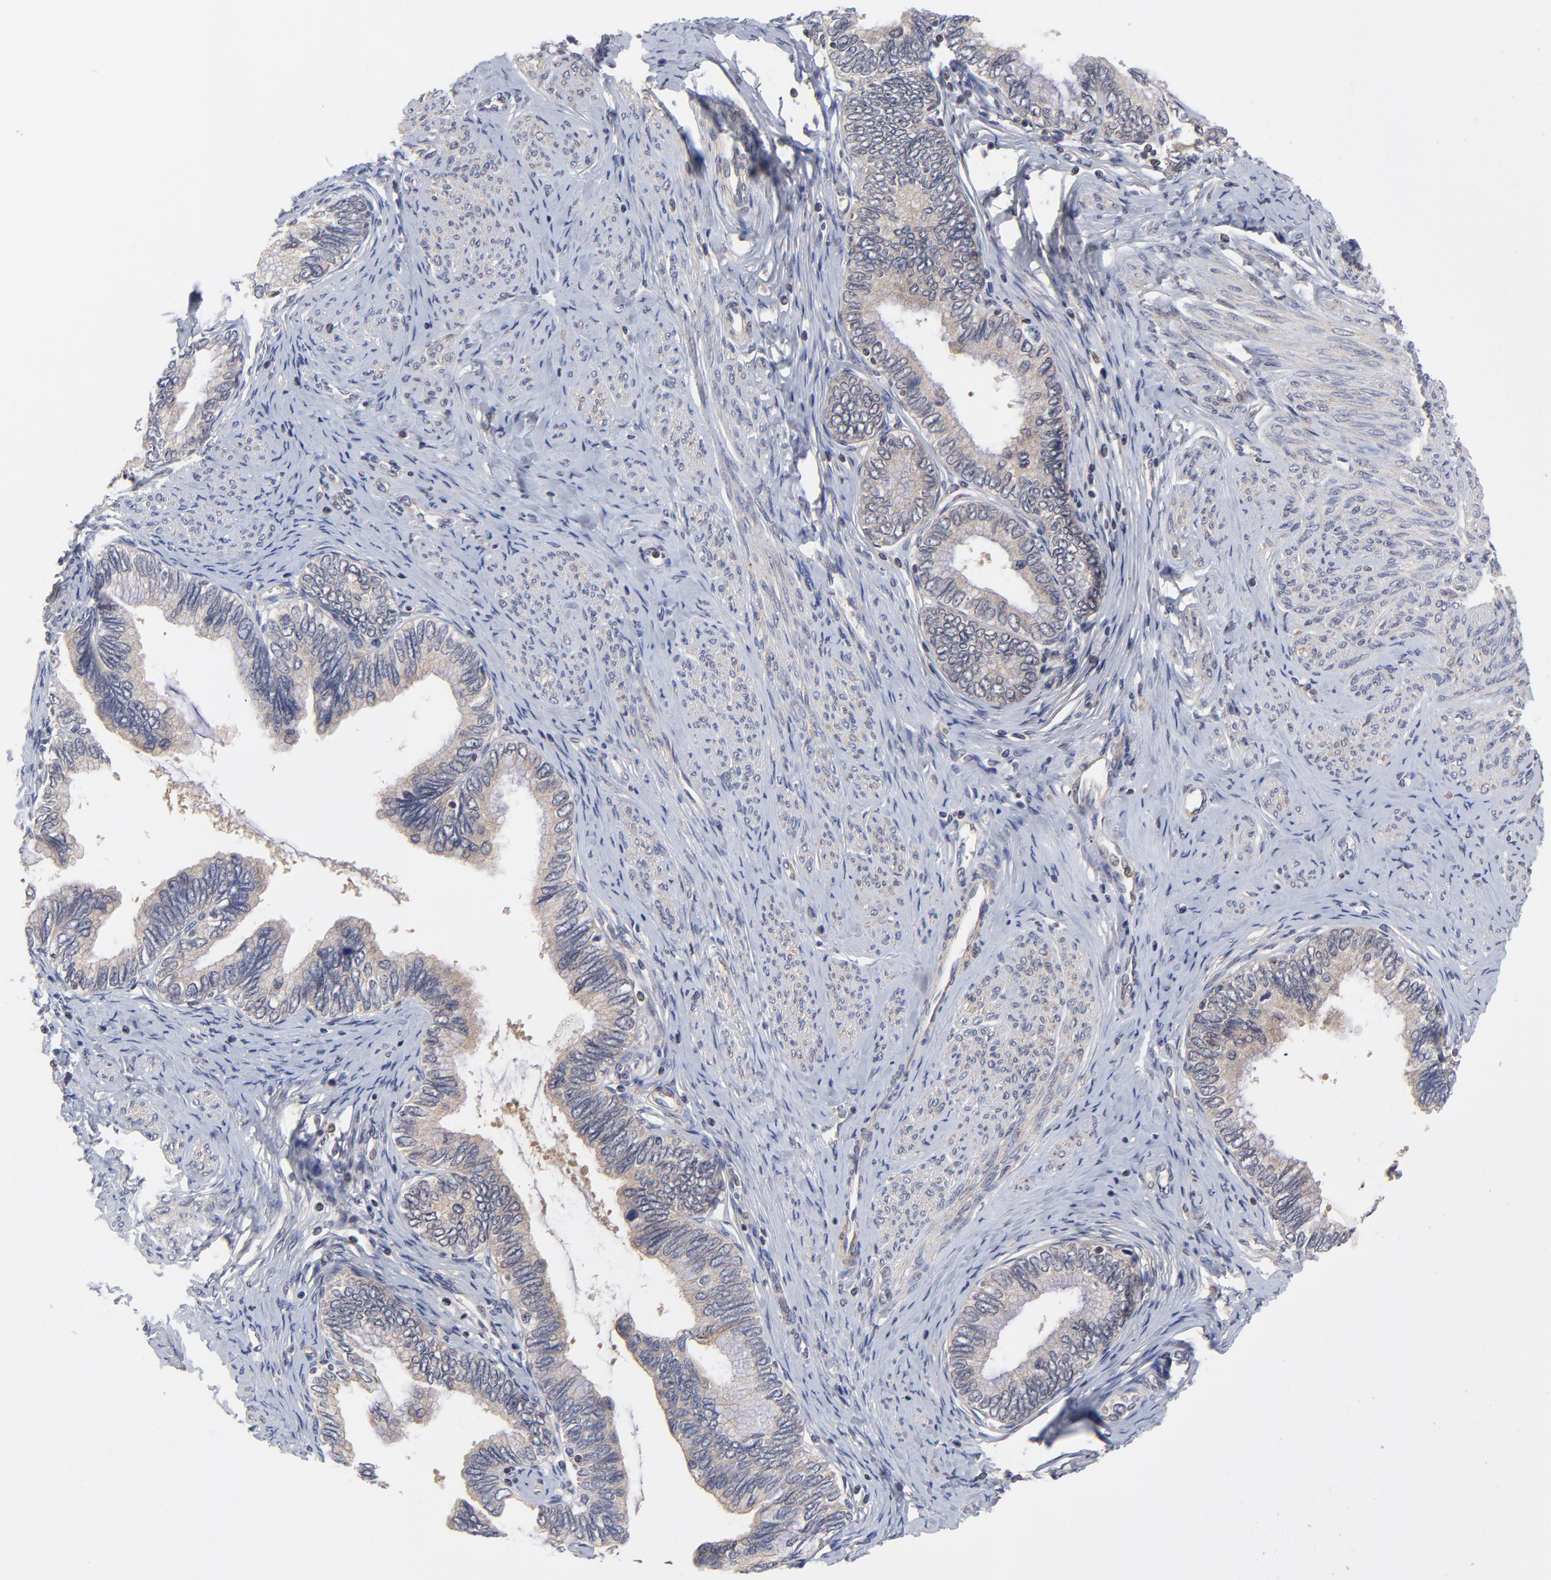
{"staining": {"intensity": "weak", "quantity": ">75%", "location": "cytoplasmic/membranous"}, "tissue": "cervical cancer", "cell_type": "Tumor cells", "image_type": "cancer", "snomed": [{"axis": "morphology", "description": "Adenocarcinoma, NOS"}, {"axis": "topography", "description": "Cervix"}], "caption": "The histopathology image shows immunohistochemical staining of cervical adenocarcinoma. There is weak cytoplasmic/membranous positivity is present in about >75% of tumor cells. (Stains: DAB (3,3'-diaminobenzidine) in brown, nuclei in blue, Microscopy: brightfield microscopy at high magnification).", "gene": "PCMT1", "patient": {"sex": "female", "age": 49}}